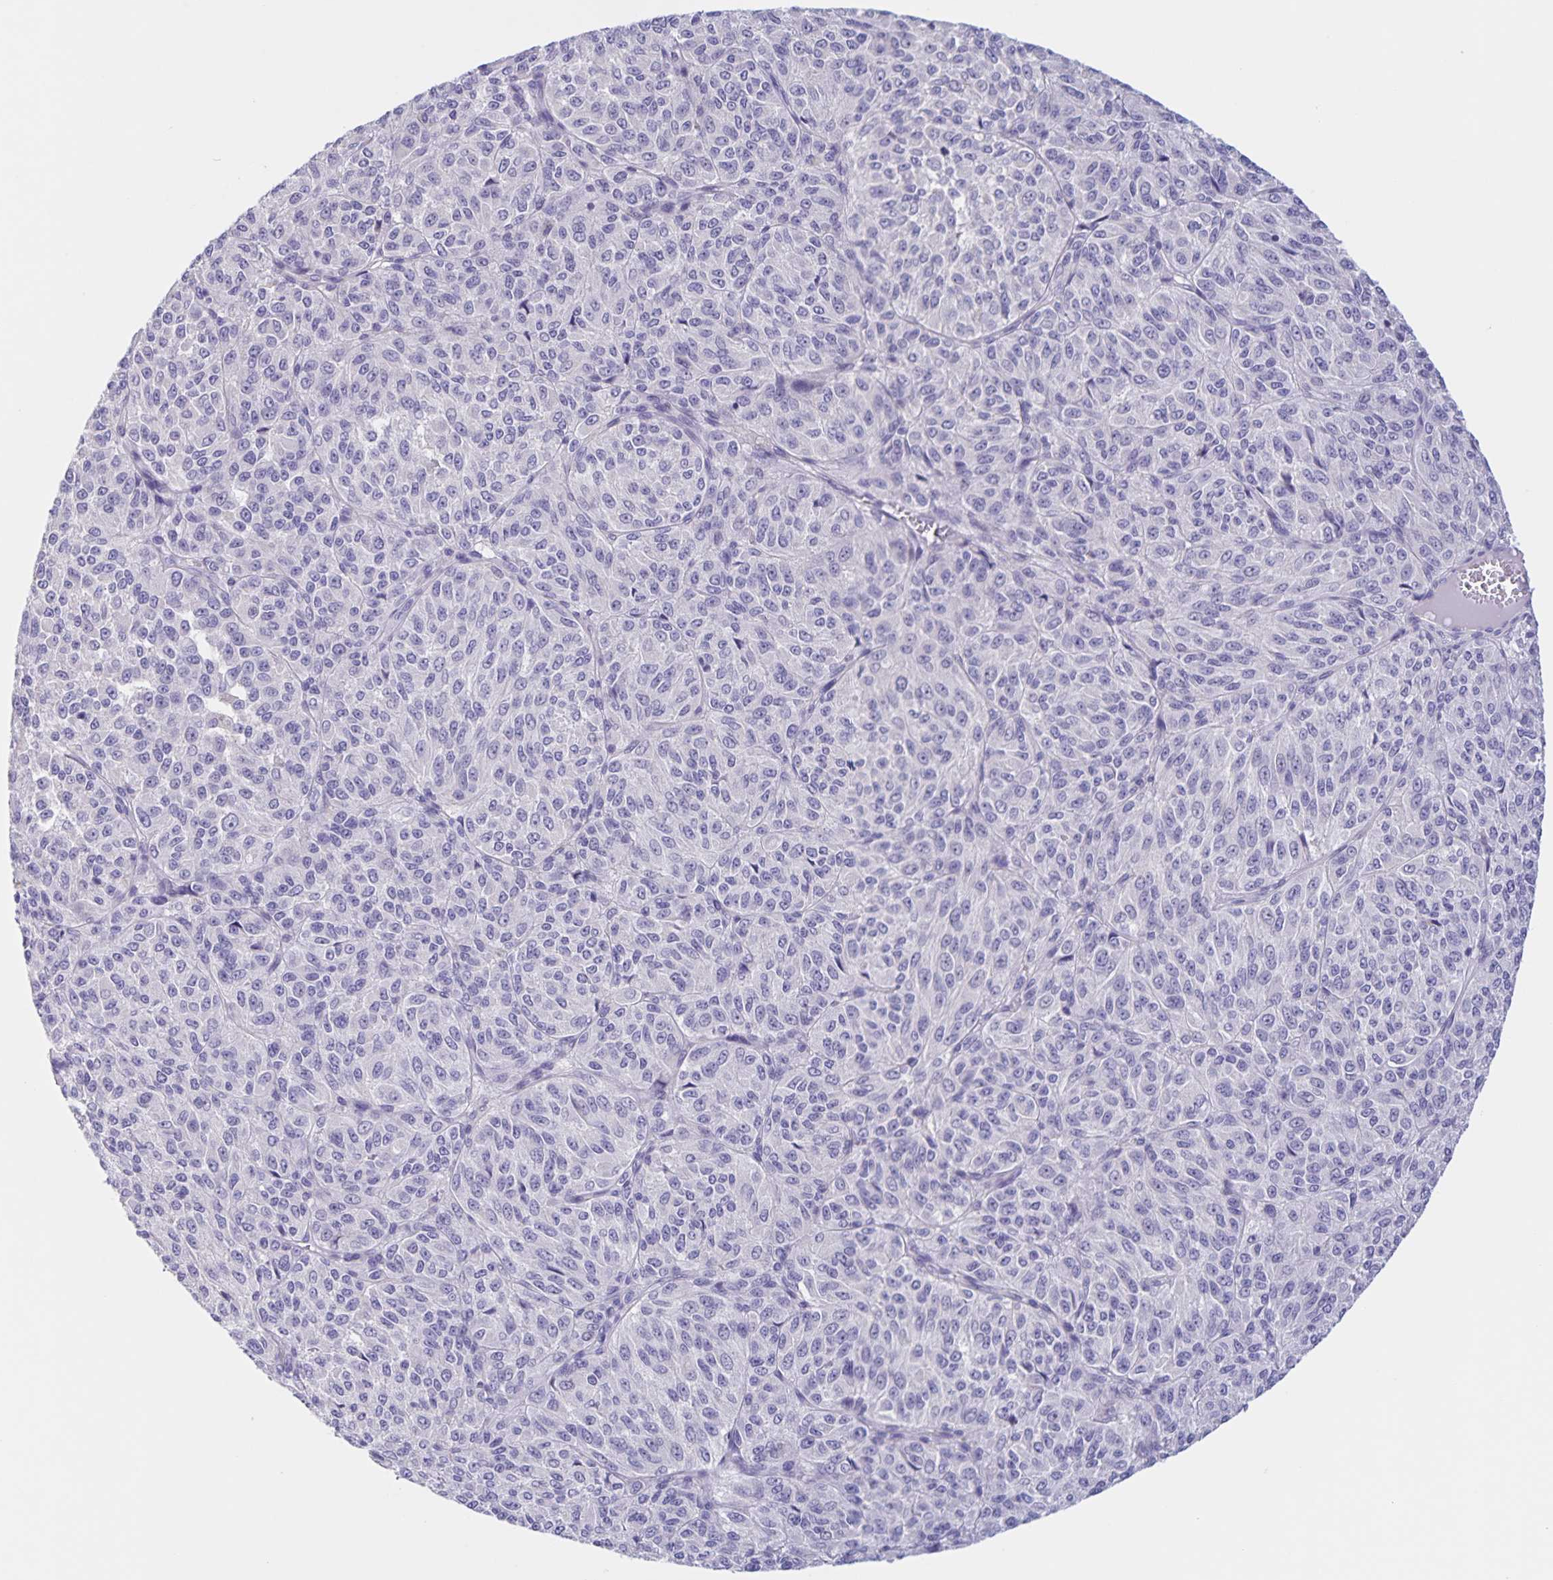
{"staining": {"intensity": "negative", "quantity": "none", "location": "none"}, "tissue": "melanoma", "cell_type": "Tumor cells", "image_type": "cancer", "snomed": [{"axis": "morphology", "description": "Malignant melanoma, Metastatic site"}, {"axis": "topography", "description": "Brain"}], "caption": "Immunohistochemistry of human malignant melanoma (metastatic site) demonstrates no staining in tumor cells.", "gene": "DMGDH", "patient": {"sex": "female", "age": 56}}